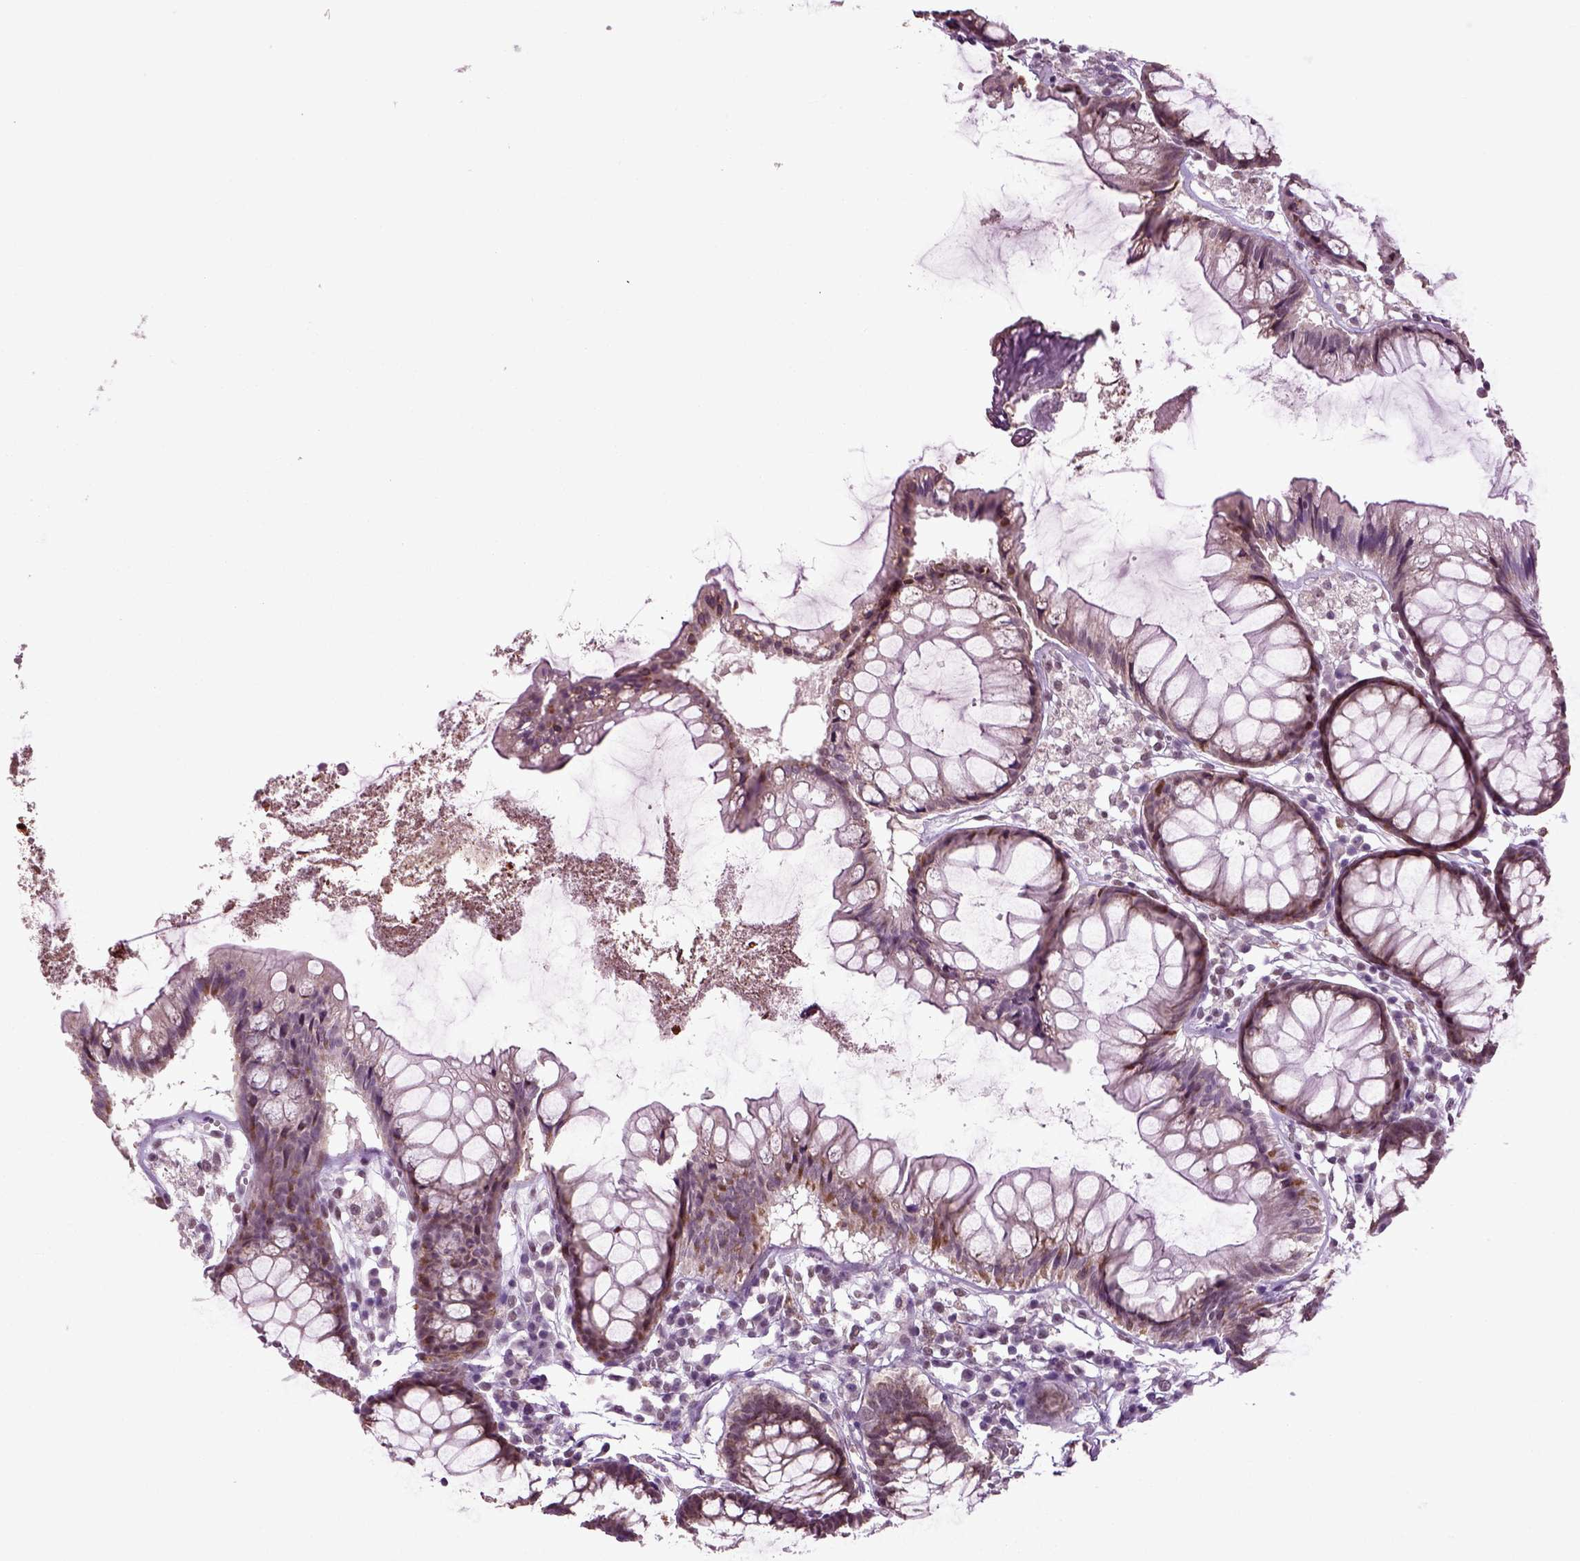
{"staining": {"intensity": "negative", "quantity": "none", "location": "none"}, "tissue": "colon", "cell_type": "Endothelial cells", "image_type": "normal", "snomed": [{"axis": "morphology", "description": "Normal tissue, NOS"}, {"axis": "morphology", "description": "Adenocarcinoma, NOS"}, {"axis": "topography", "description": "Colon"}], "caption": "Histopathology image shows no protein positivity in endothelial cells of benign colon.", "gene": "RCOR3", "patient": {"sex": "male", "age": 65}}